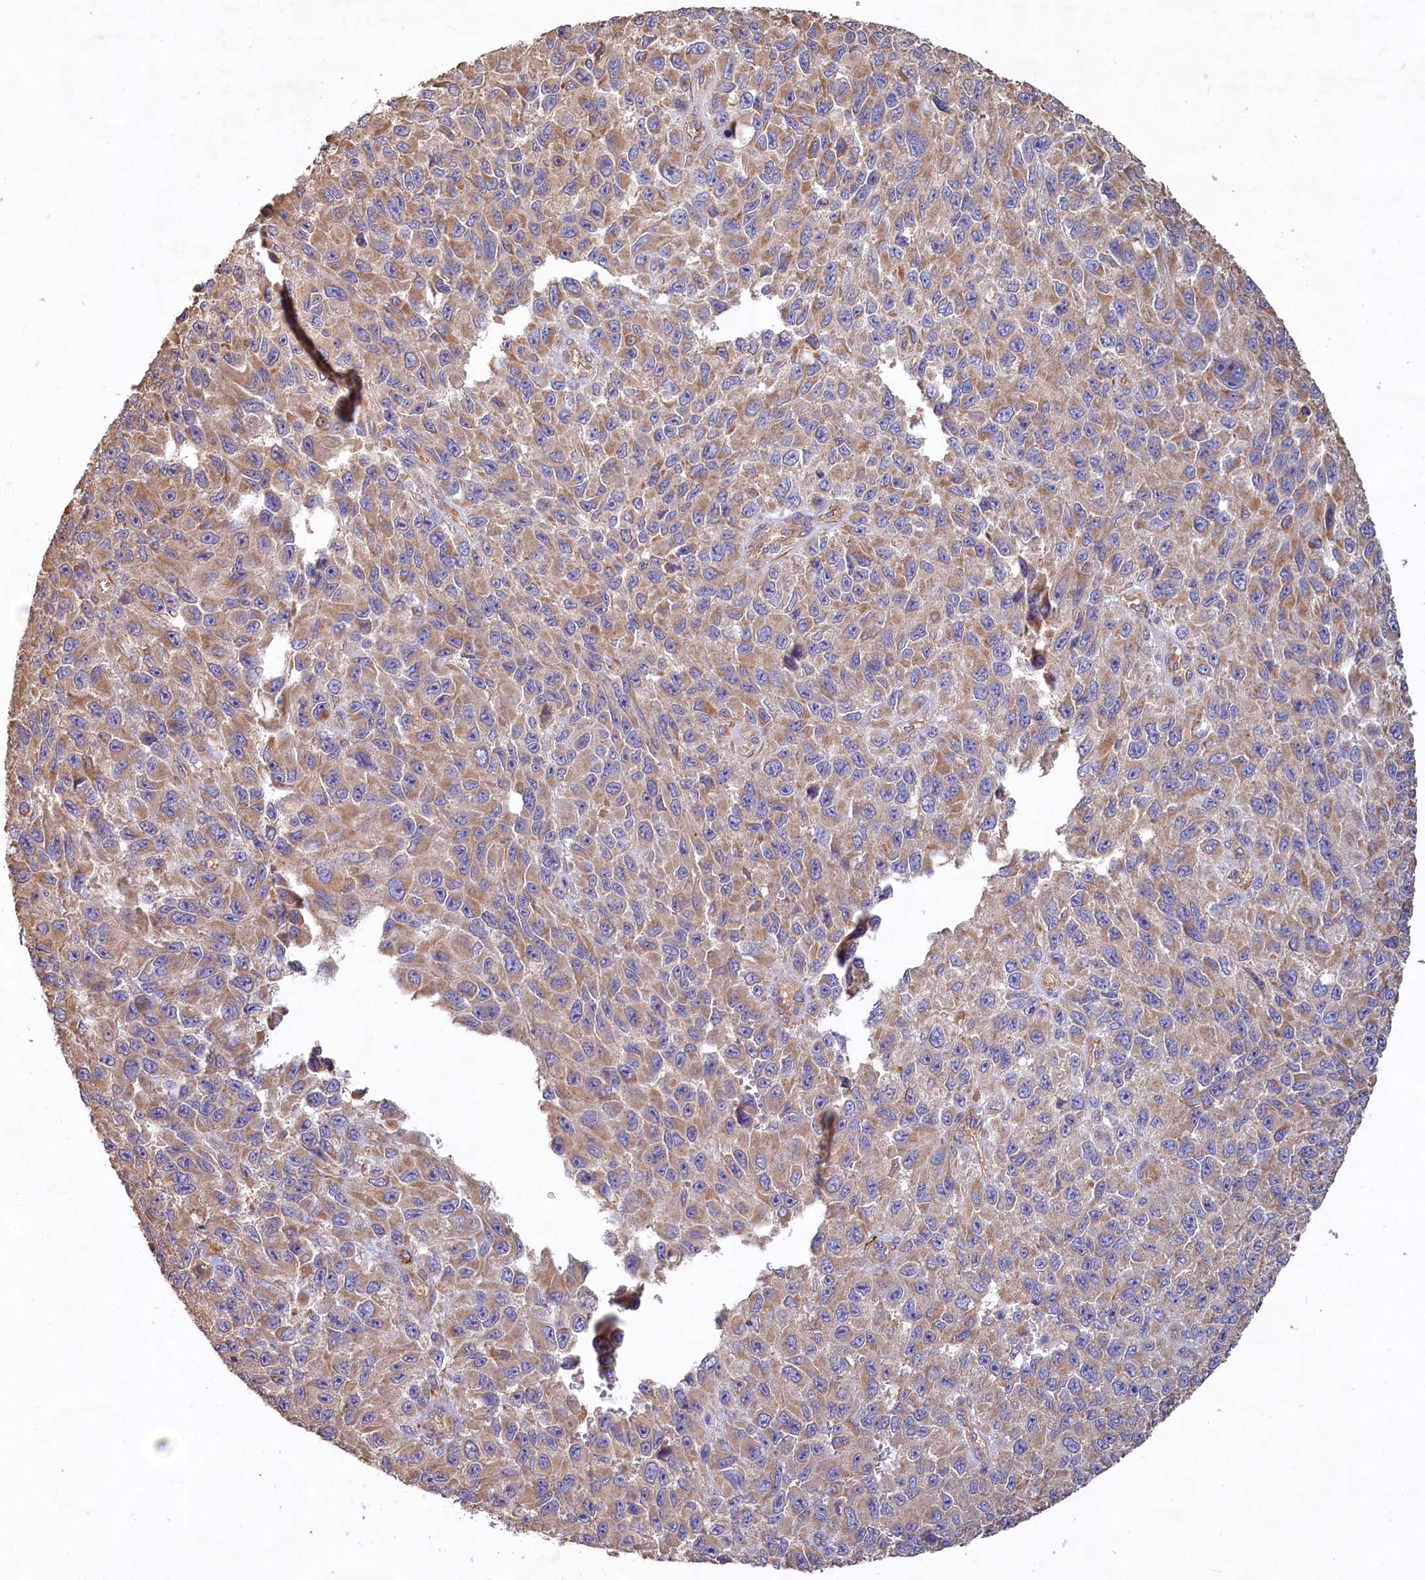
{"staining": {"intensity": "moderate", "quantity": ">75%", "location": "cytoplasmic/membranous"}, "tissue": "melanoma", "cell_type": "Tumor cells", "image_type": "cancer", "snomed": [{"axis": "morphology", "description": "Normal tissue, NOS"}, {"axis": "morphology", "description": "Malignant melanoma, NOS"}, {"axis": "topography", "description": "Skin"}], "caption": "Protein staining reveals moderate cytoplasmic/membranous staining in approximately >75% of tumor cells in malignant melanoma.", "gene": "FUNDC1", "patient": {"sex": "female", "age": 96}}